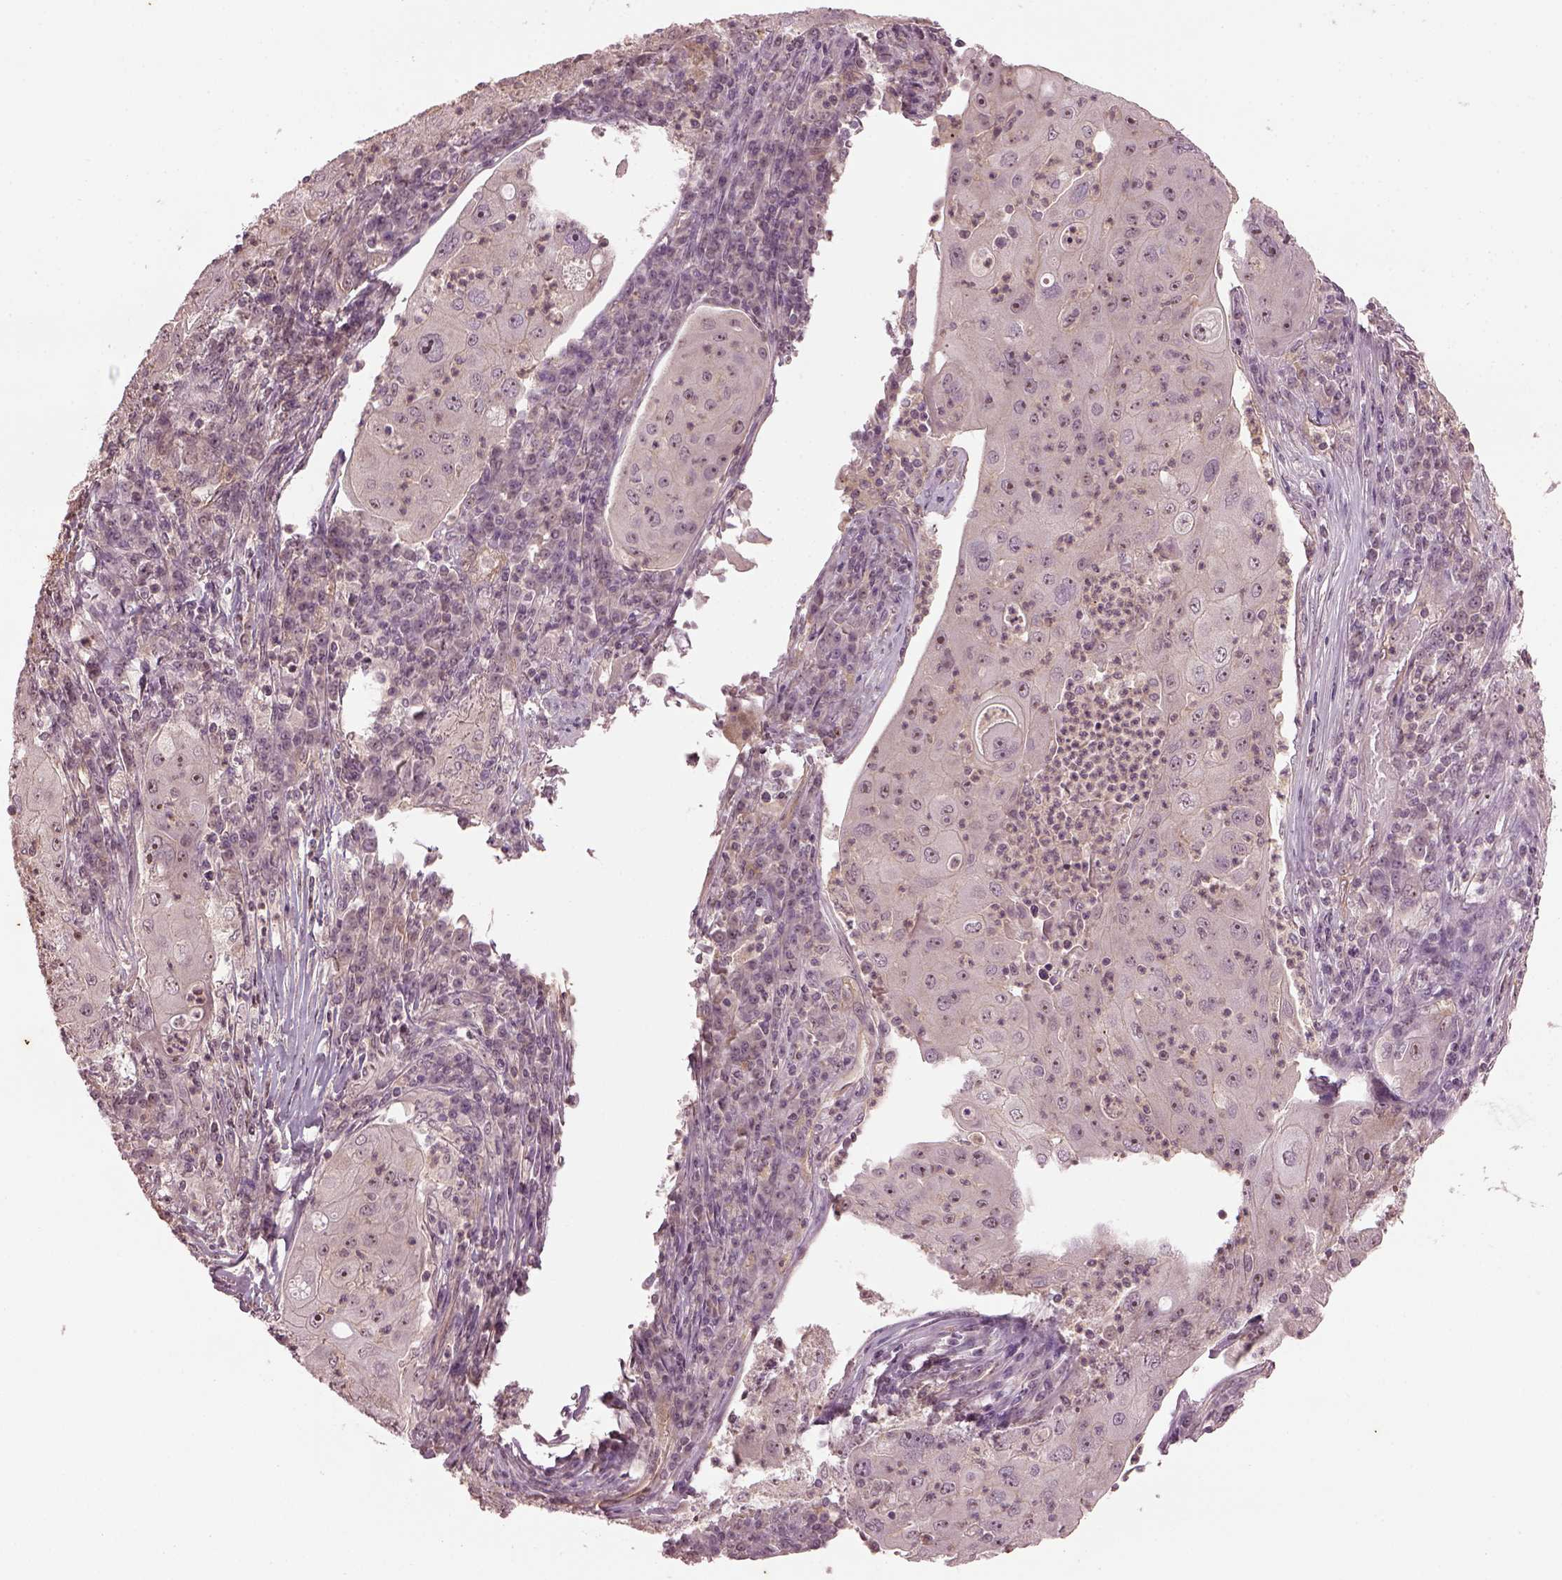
{"staining": {"intensity": "weak", "quantity": "25%-75%", "location": "nuclear"}, "tissue": "lung cancer", "cell_type": "Tumor cells", "image_type": "cancer", "snomed": [{"axis": "morphology", "description": "Squamous cell carcinoma, NOS"}, {"axis": "topography", "description": "Lung"}], "caption": "High-magnification brightfield microscopy of lung cancer (squamous cell carcinoma) stained with DAB (brown) and counterstained with hematoxylin (blue). tumor cells exhibit weak nuclear staining is seen in about25%-75% of cells.", "gene": "GNRH1", "patient": {"sex": "female", "age": 59}}